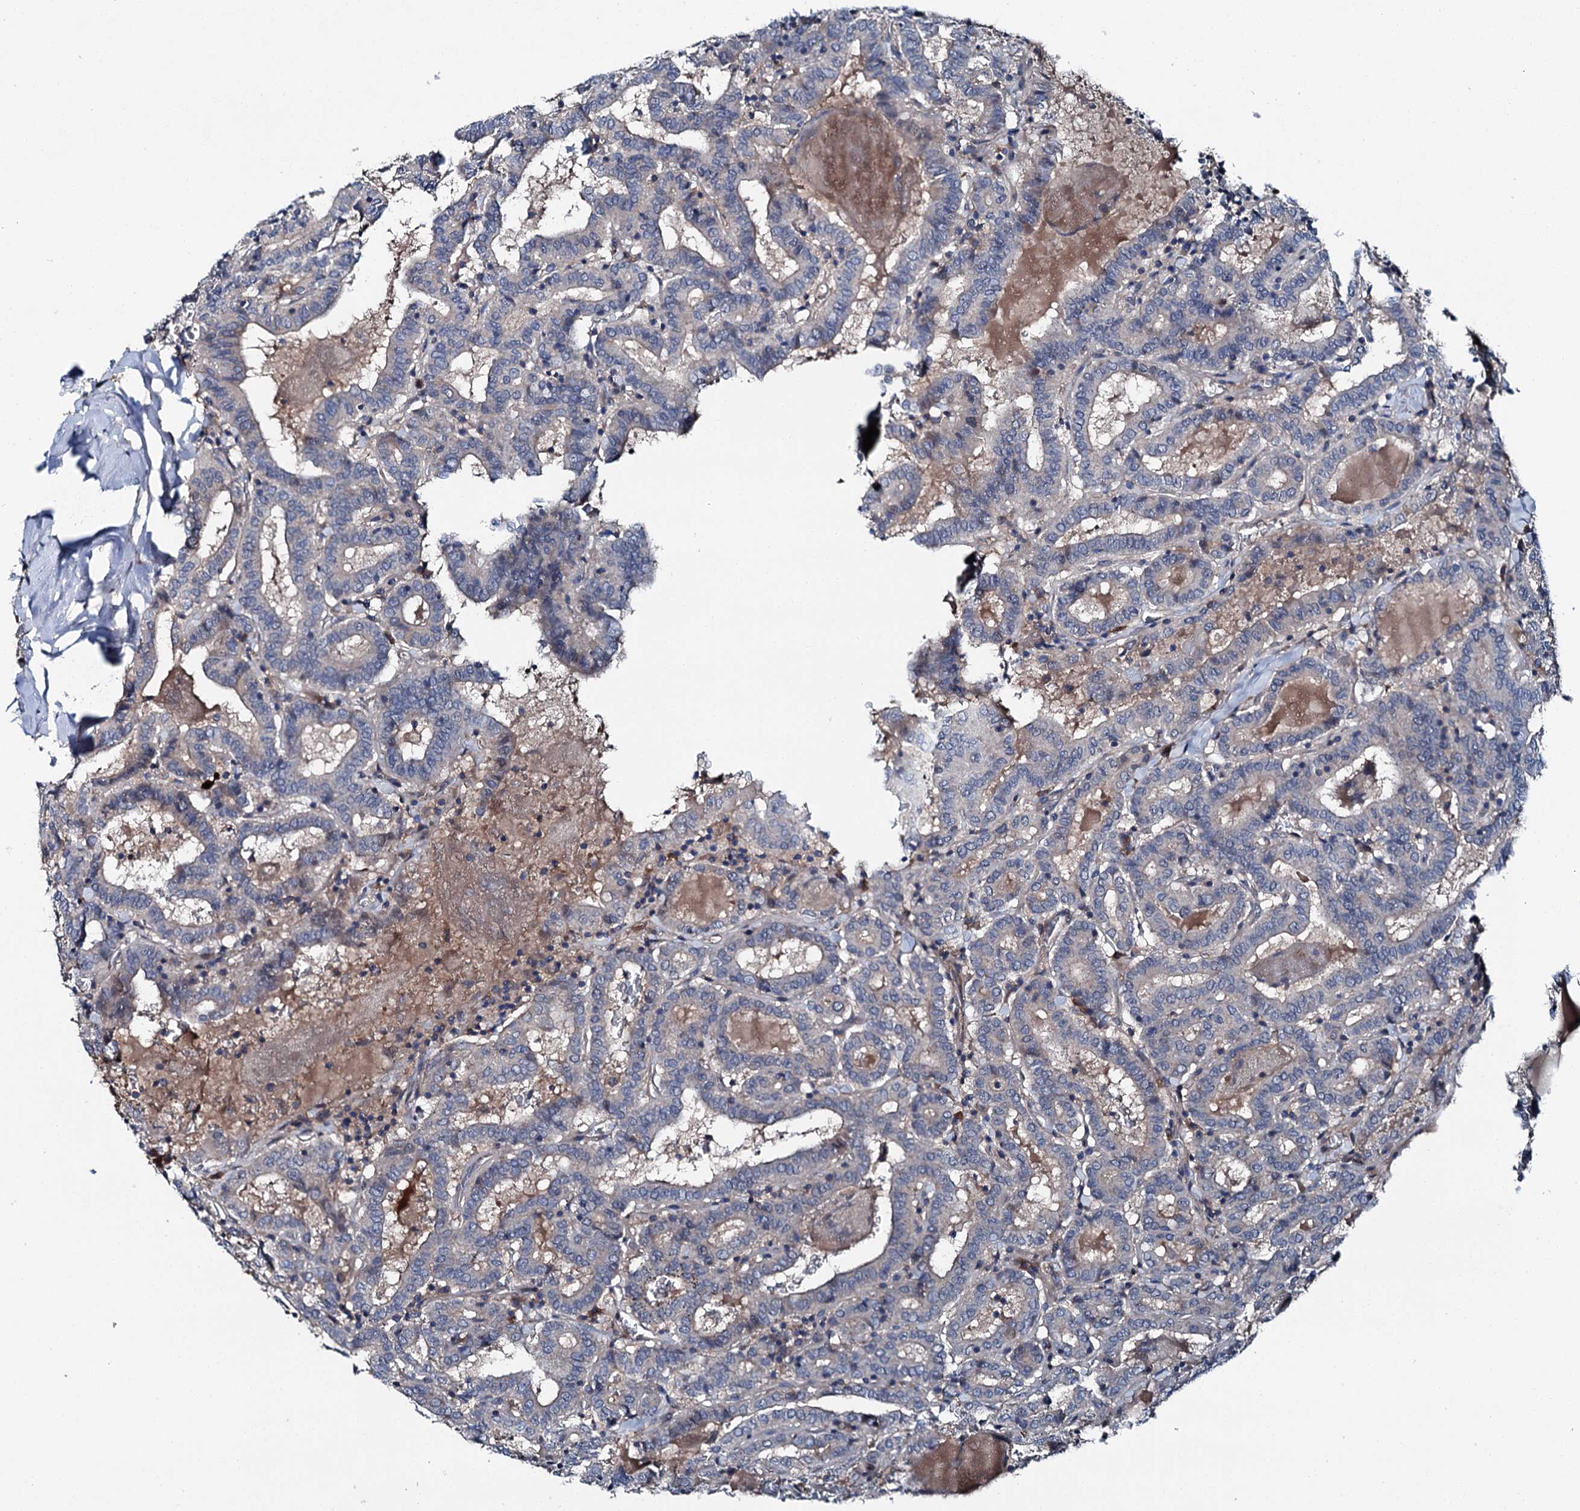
{"staining": {"intensity": "negative", "quantity": "none", "location": "none"}, "tissue": "thyroid cancer", "cell_type": "Tumor cells", "image_type": "cancer", "snomed": [{"axis": "morphology", "description": "Papillary adenocarcinoma, NOS"}, {"axis": "topography", "description": "Thyroid gland"}], "caption": "Human thyroid cancer stained for a protein using IHC exhibits no positivity in tumor cells.", "gene": "SLC22A25", "patient": {"sex": "female", "age": 72}}